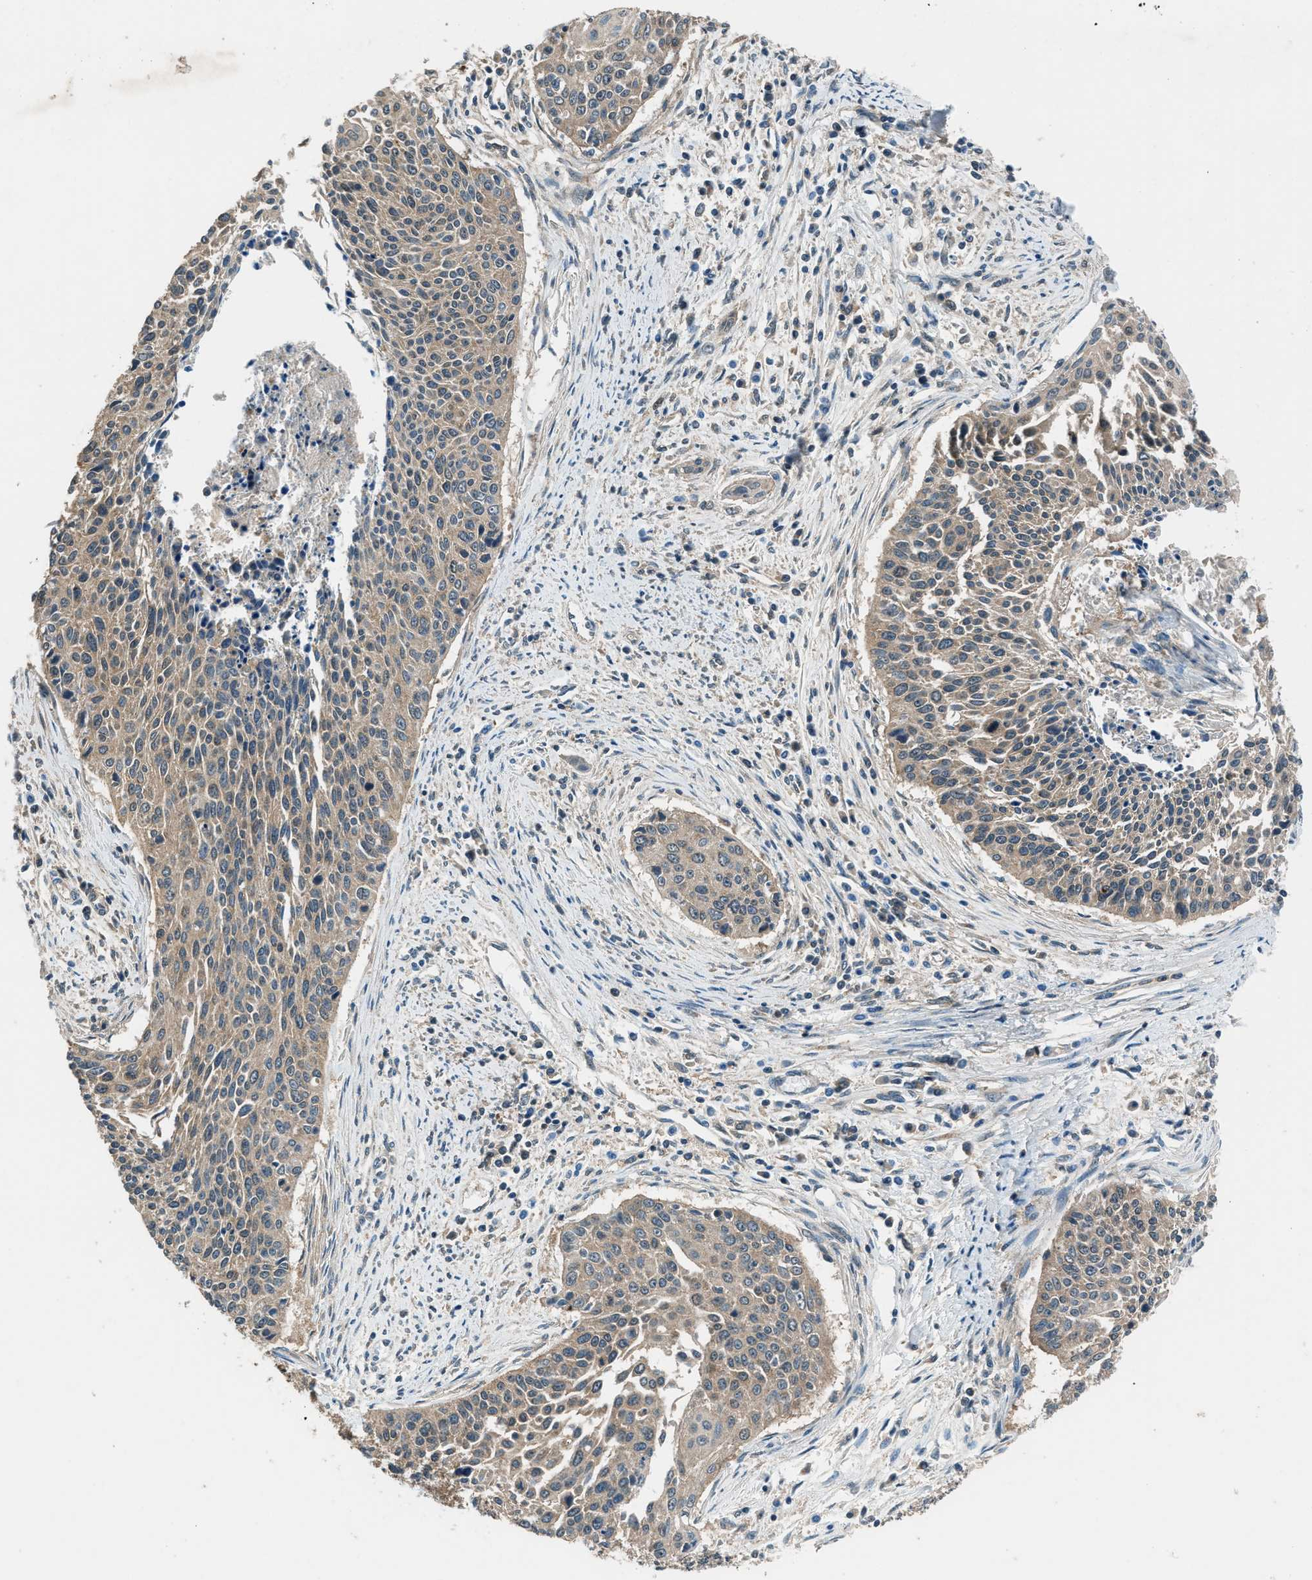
{"staining": {"intensity": "moderate", "quantity": ">75%", "location": "cytoplasmic/membranous"}, "tissue": "cervical cancer", "cell_type": "Tumor cells", "image_type": "cancer", "snomed": [{"axis": "morphology", "description": "Squamous cell carcinoma, NOS"}, {"axis": "topography", "description": "Cervix"}], "caption": "Tumor cells demonstrate medium levels of moderate cytoplasmic/membranous staining in about >75% of cells in human cervical squamous cell carcinoma.", "gene": "ARFGAP2", "patient": {"sex": "female", "age": 55}}